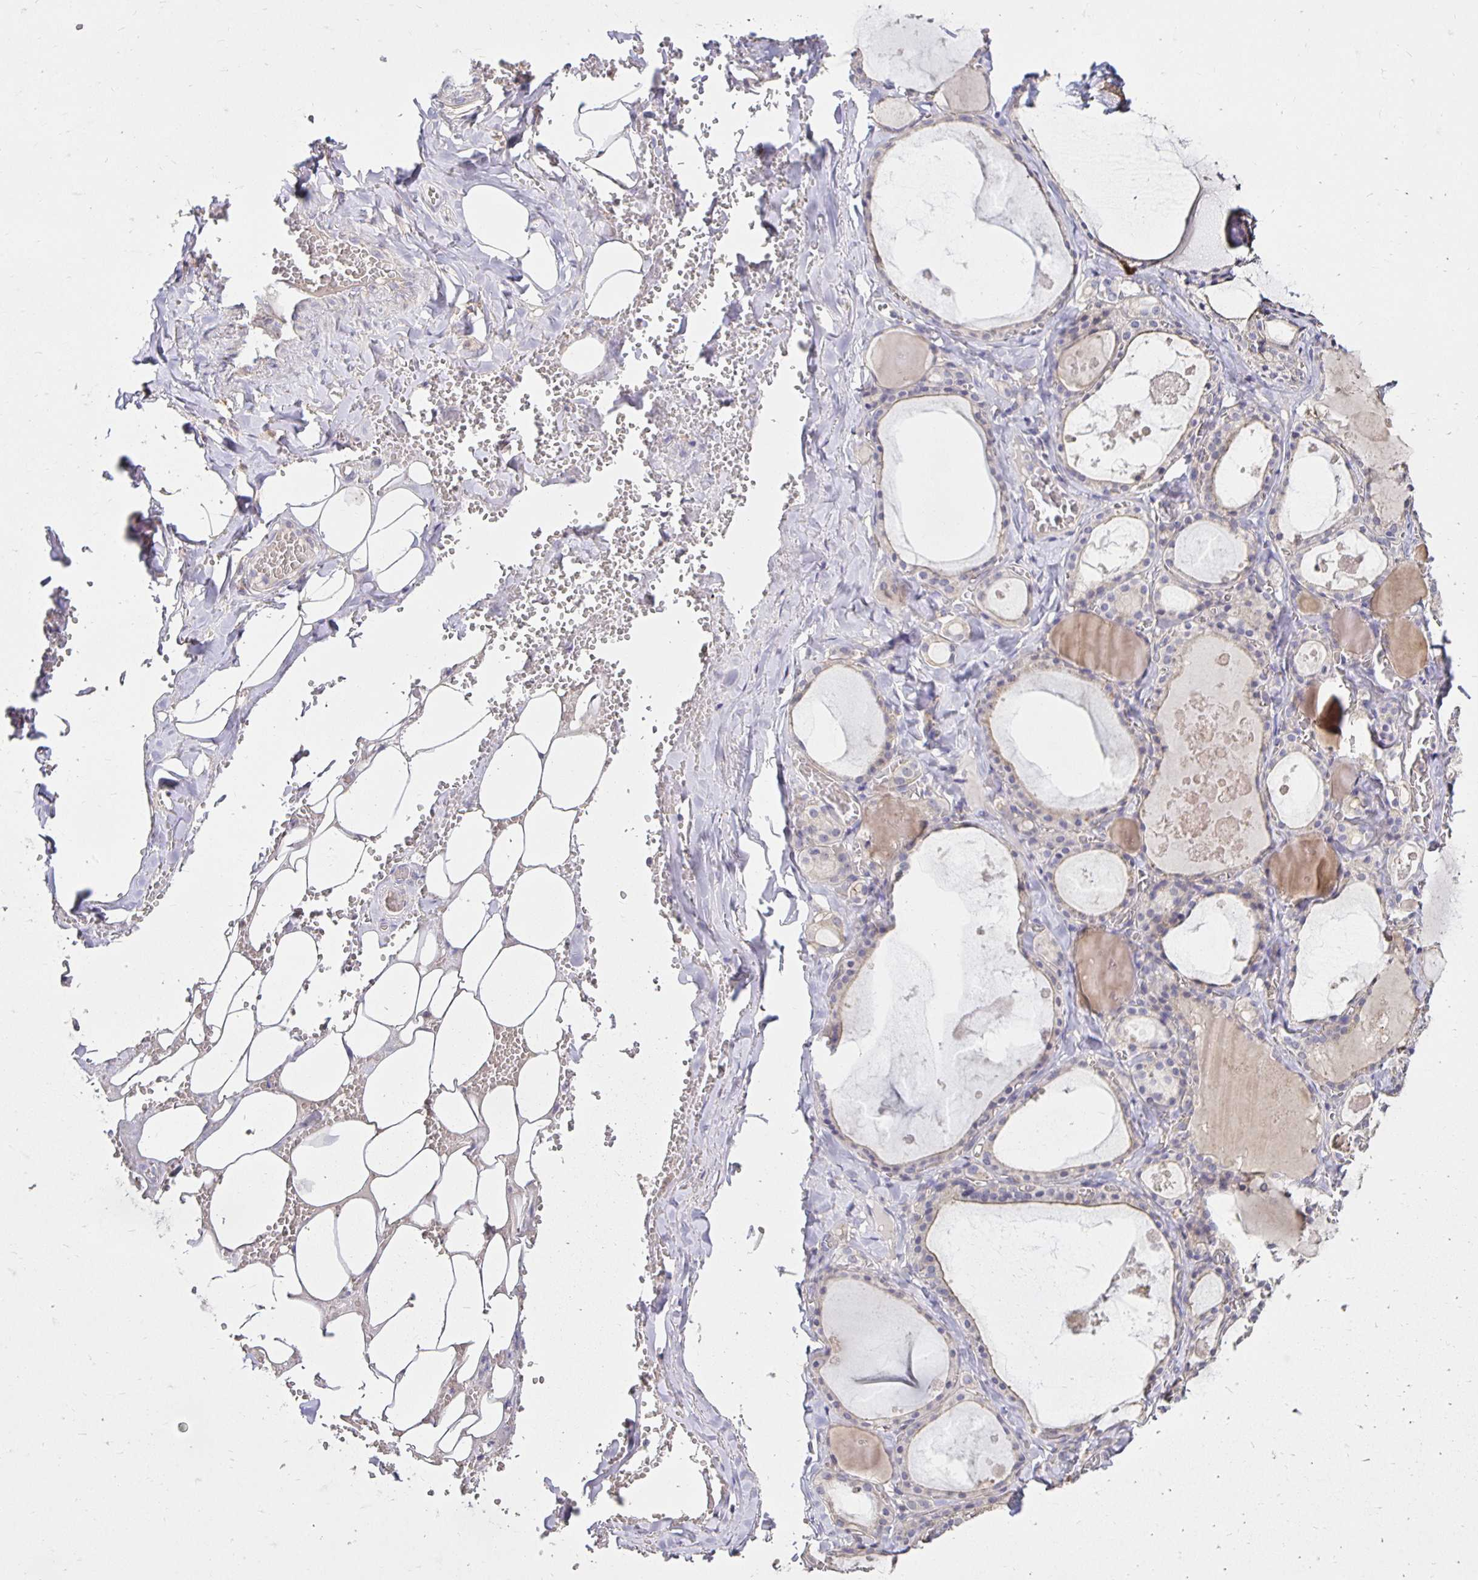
{"staining": {"intensity": "weak", "quantity": "<25%", "location": "cytoplasmic/membranous"}, "tissue": "thyroid gland", "cell_type": "Glandular cells", "image_type": "normal", "snomed": [{"axis": "morphology", "description": "Normal tissue, NOS"}, {"axis": "topography", "description": "Thyroid gland"}], "caption": "Immunohistochemical staining of unremarkable human thyroid gland displays no significant expression in glandular cells.", "gene": "PNPLA3", "patient": {"sex": "male", "age": 56}}